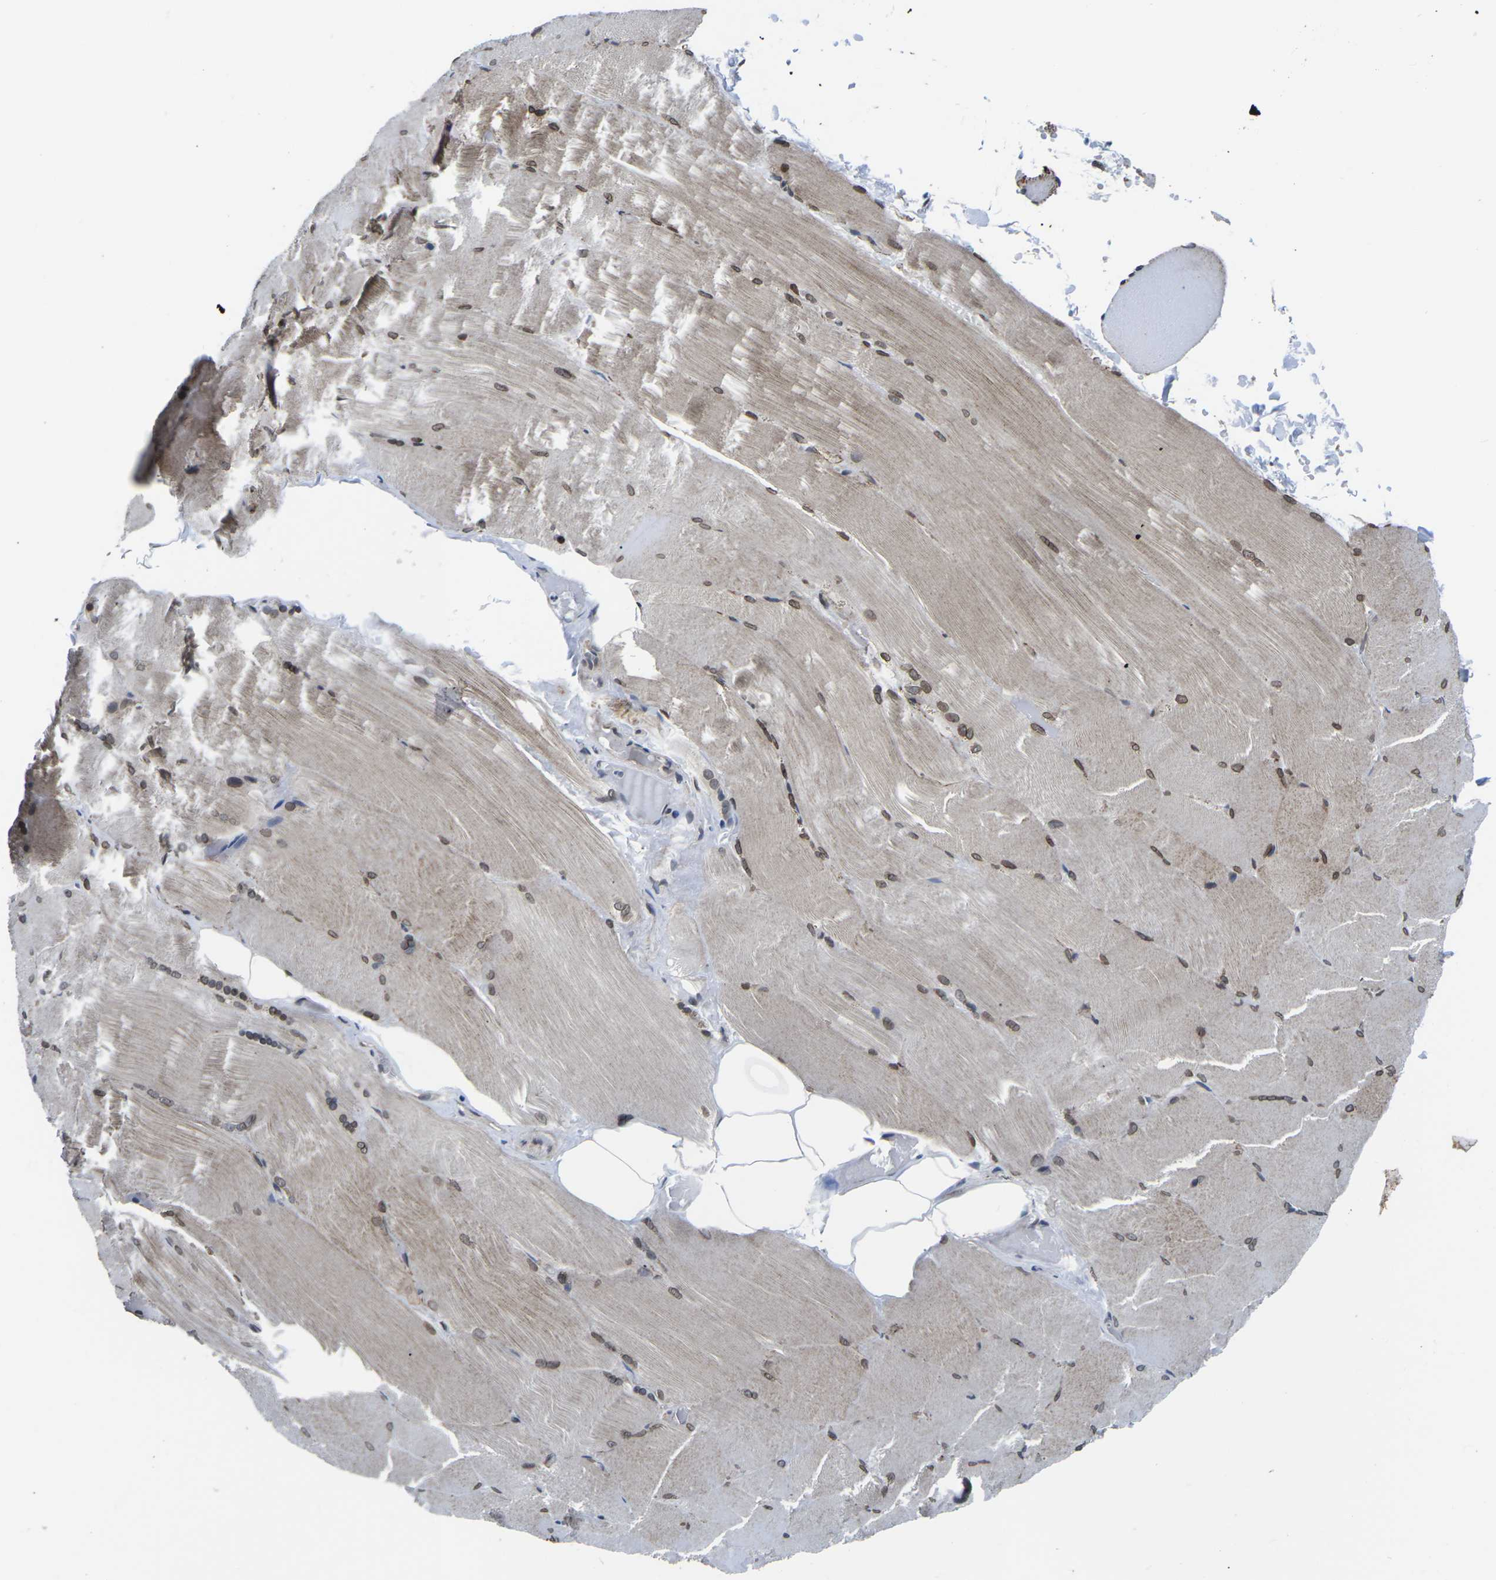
{"staining": {"intensity": "moderate", "quantity": "25%-75%", "location": "cytoplasmic/membranous,nuclear"}, "tissue": "skeletal muscle", "cell_type": "Myocytes", "image_type": "normal", "snomed": [{"axis": "morphology", "description": "Normal tissue, NOS"}, {"axis": "topography", "description": "Skin"}, {"axis": "topography", "description": "Skeletal muscle"}], "caption": "Myocytes show moderate cytoplasmic/membranous,nuclear positivity in approximately 25%-75% of cells in normal skeletal muscle.", "gene": "CCNE1", "patient": {"sex": "male", "age": 83}}